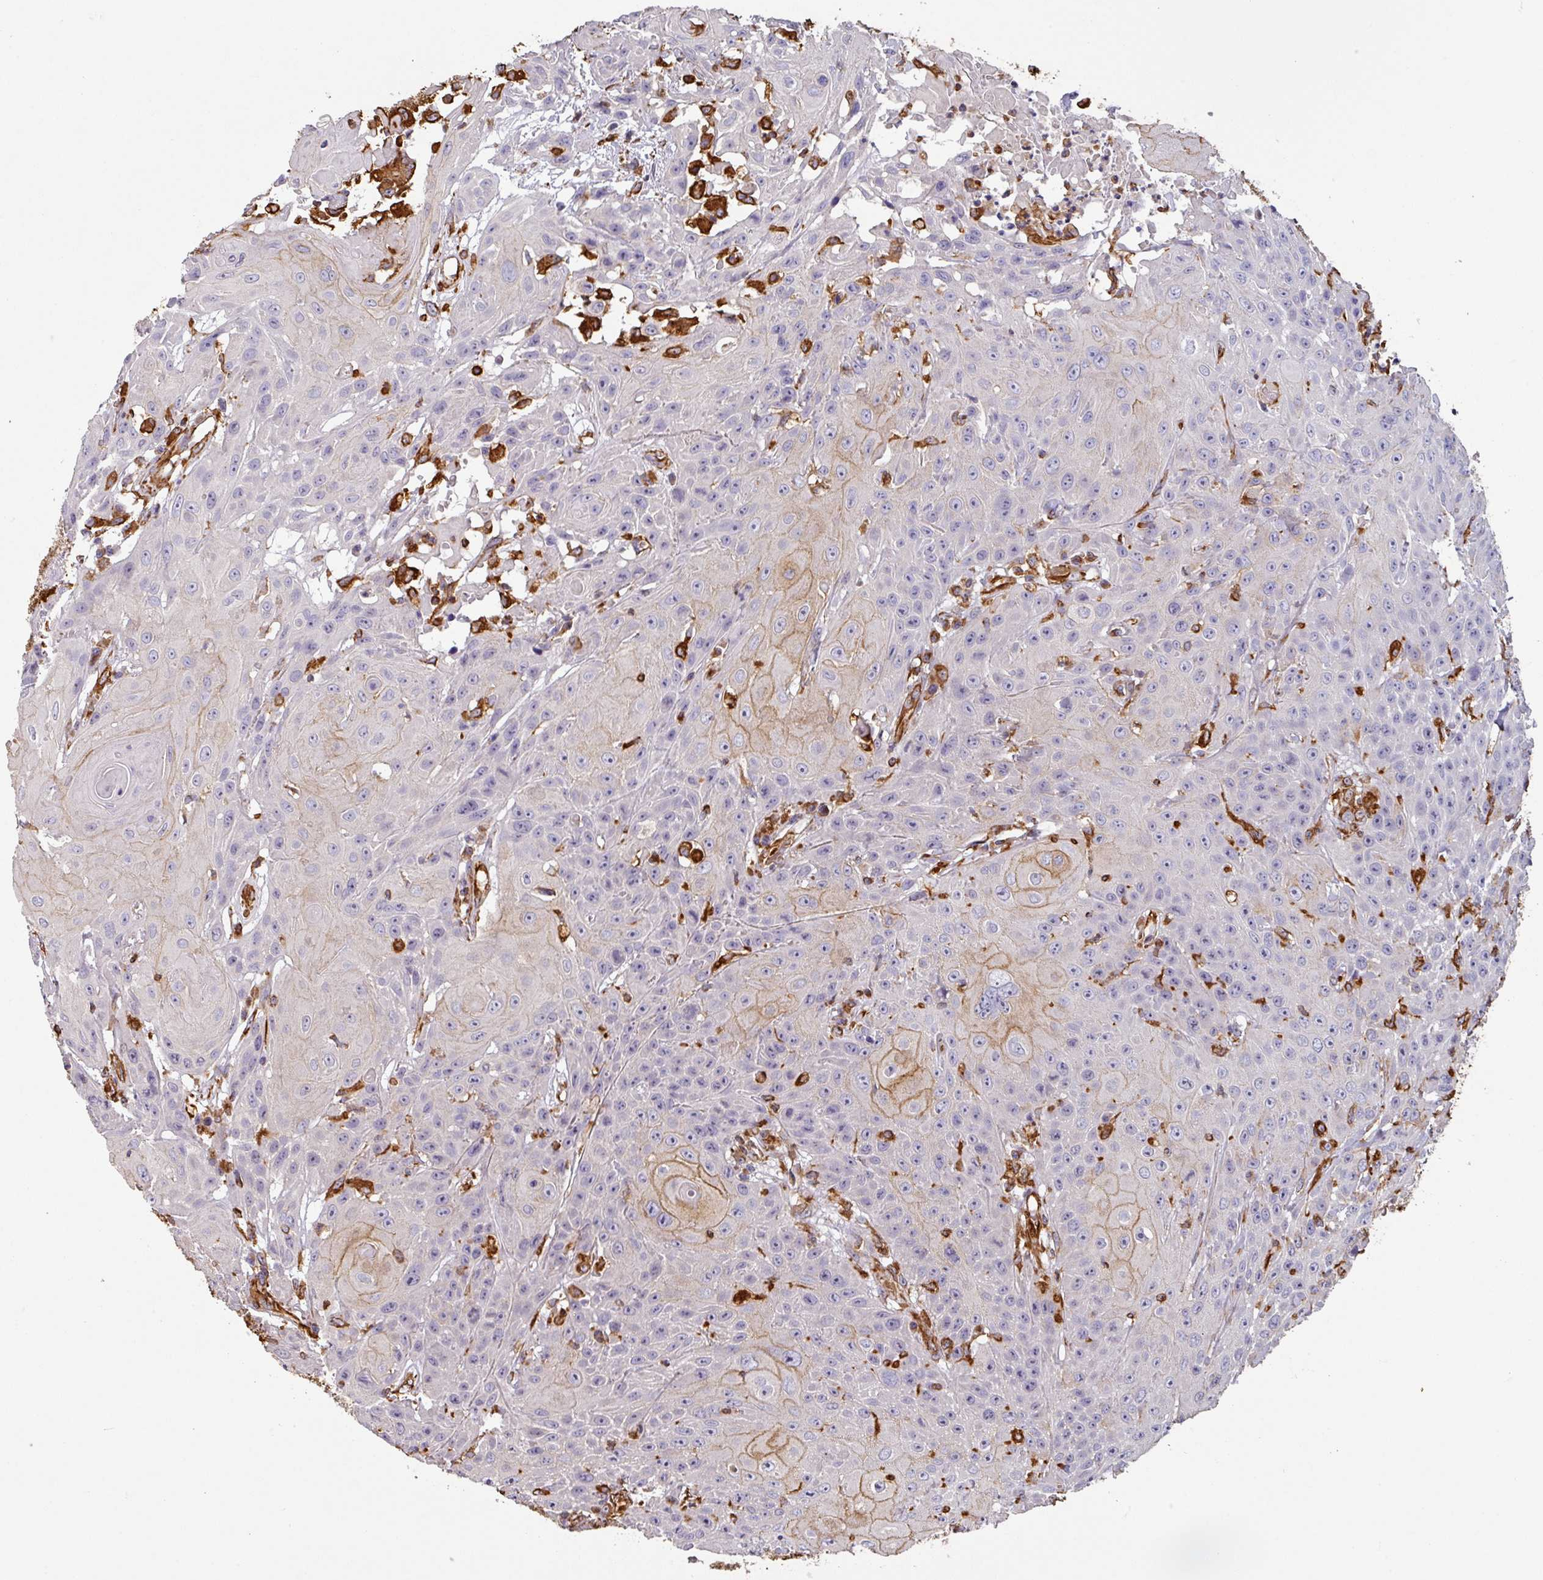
{"staining": {"intensity": "moderate", "quantity": "<25%", "location": "cytoplasmic/membranous"}, "tissue": "head and neck cancer", "cell_type": "Tumor cells", "image_type": "cancer", "snomed": [{"axis": "morphology", "description": "Squamous cell carcinoma, NOS"}, {"axis": "topography", "description": "Skin"}, {"axis": "topography", "description": "Head-Neck"}], "caption": "This is a photomicrograph of IHC staining of head and neck cancer, which shows moderate positivity in the cytoplasmic/membranous of tumor cells.", "gene": "ZNF280C", "patient": {"sex": "male", "age": 80}}